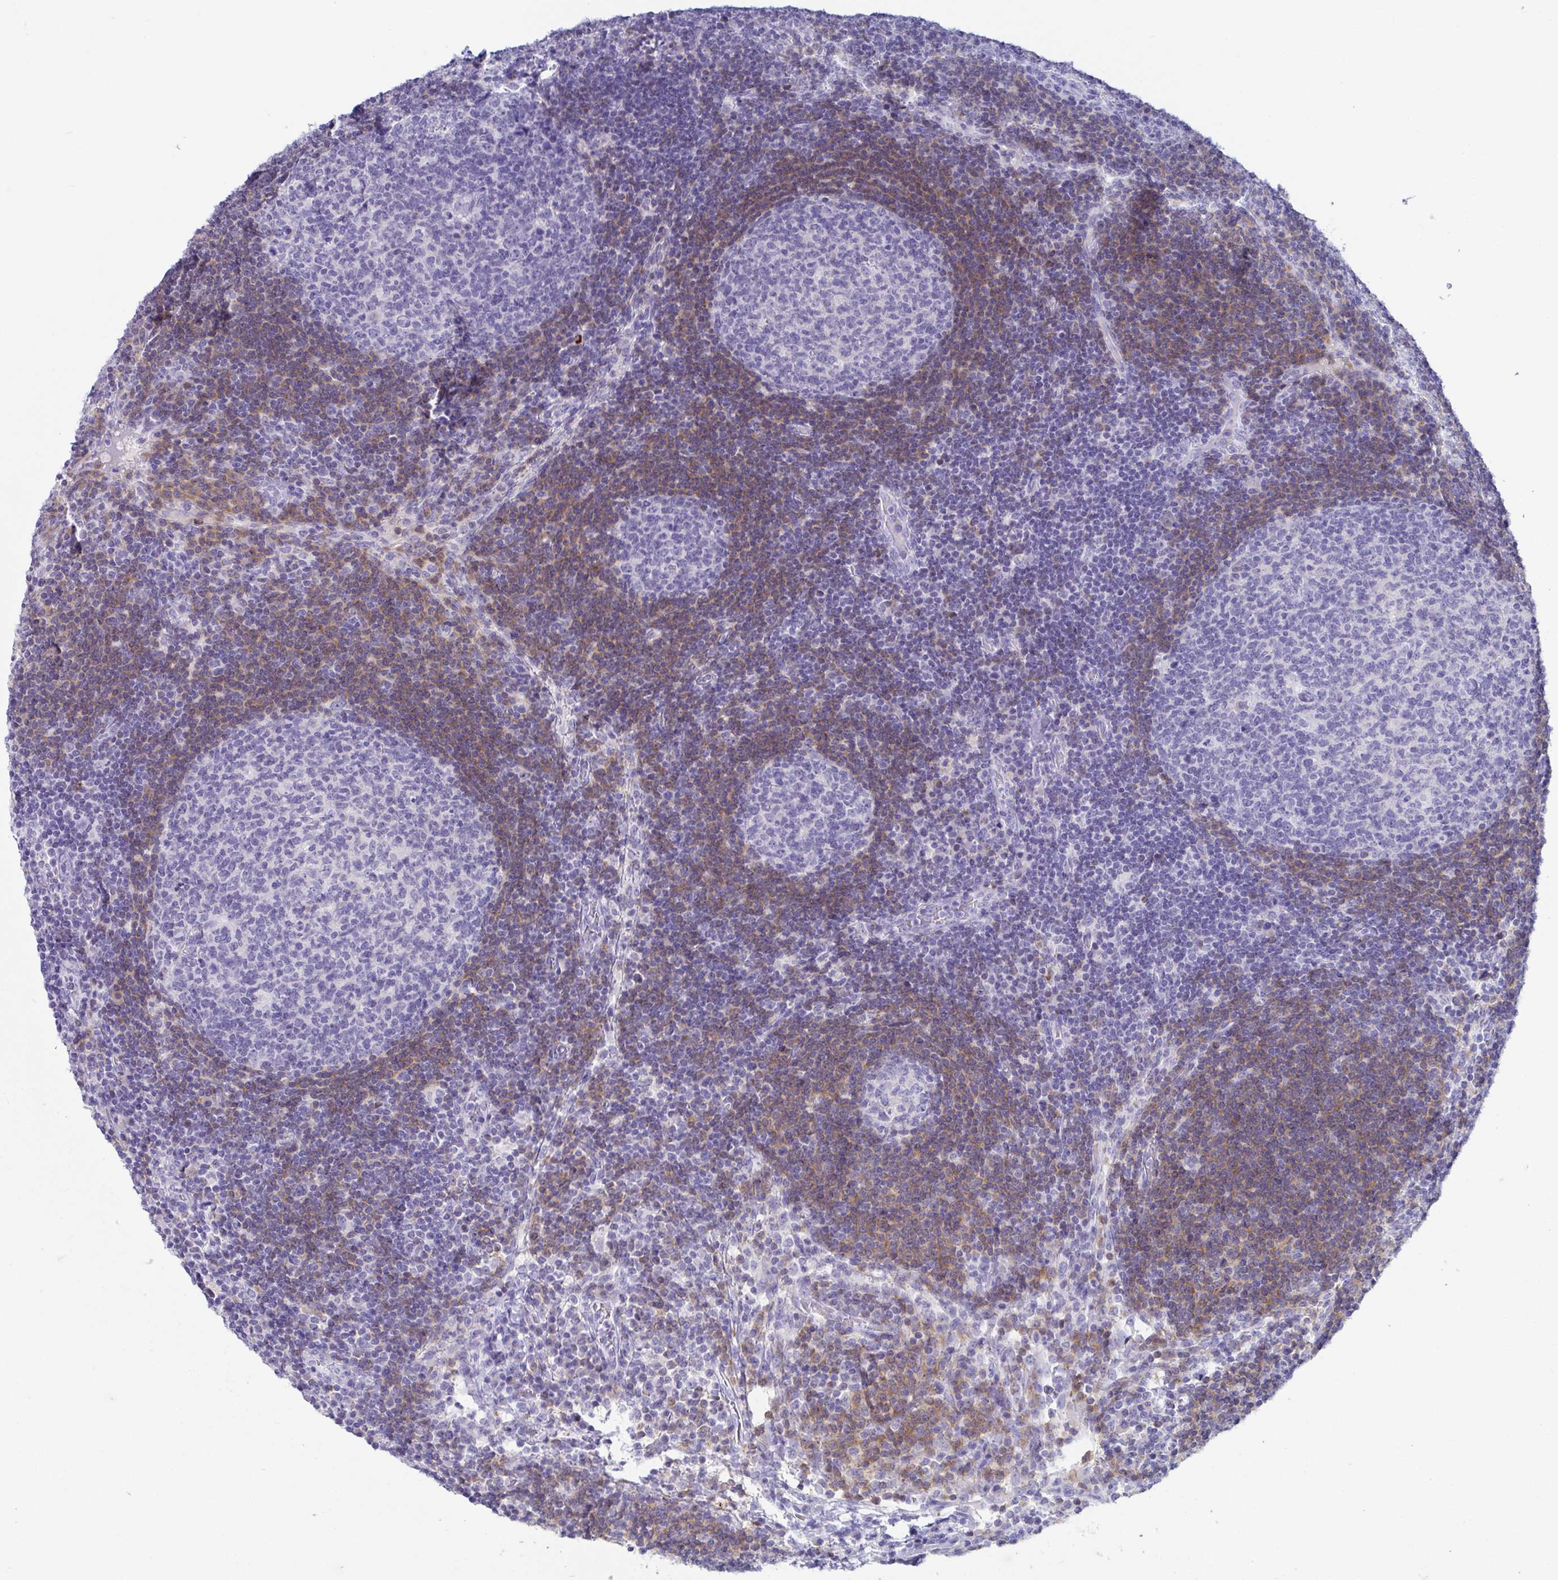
{"staining": {"intensity": "negative", "quantity": "none", "location": "none"}, "tissue": "lymph node", "cell_type": "Germinal center cells", "image_type": "normal", "snomed": [{"axis": "morphology", "description": "Normal tissue, NOS"}, {"axis": "topography", "description": "Lymph node"}], "caption": "Germinal center cells show no significant staining in benign lymph node.", "gene": "PLA2G1B", "patient": {"sex": "male", "age": 67}}